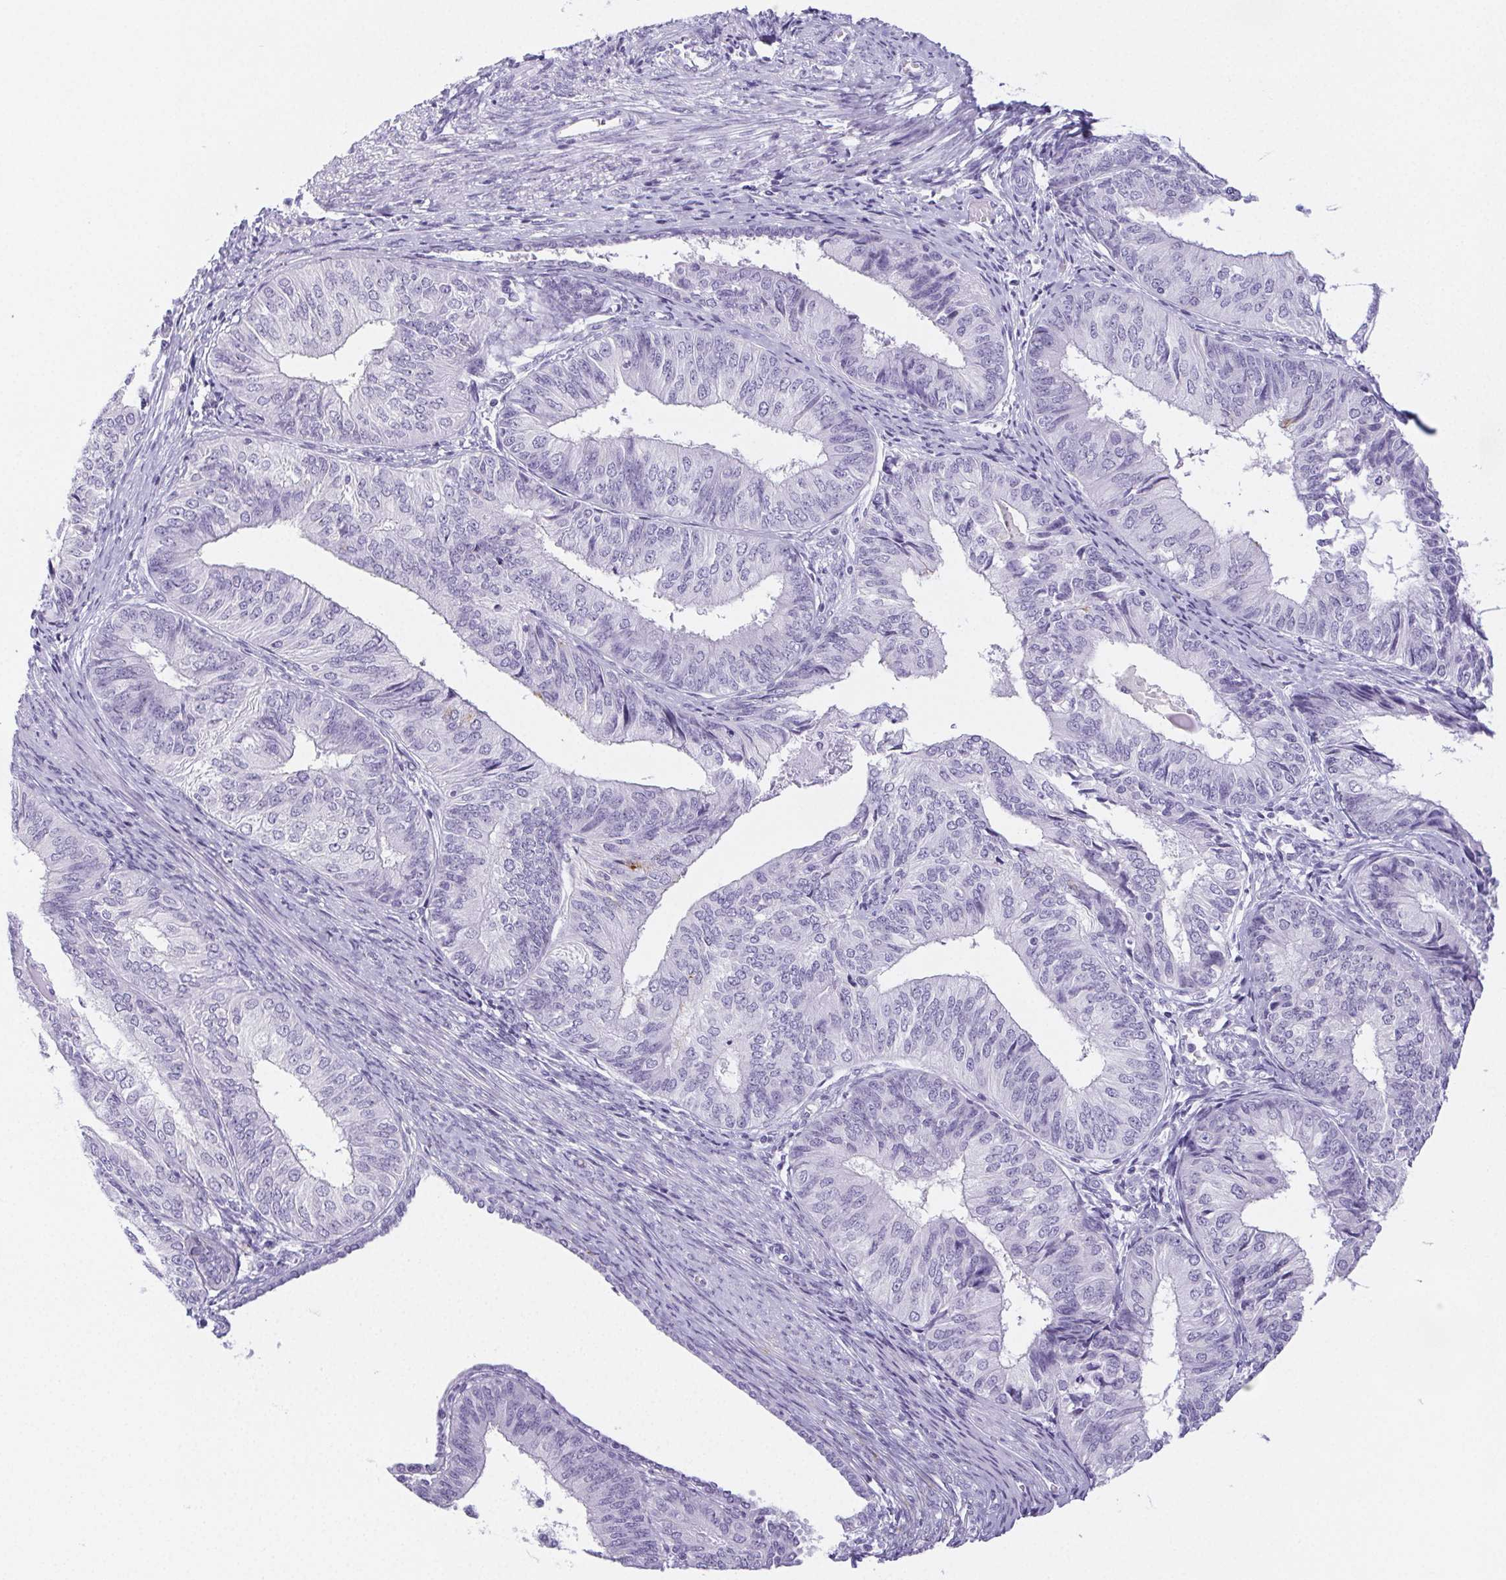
{"staining": {"intensity": "negative", "quantity": "none", "location": "none"}, "tissue": "endometrial cancer", "cell_type": "Tumor cells", "image_type": "cancer", "snomed": [{"axis": "morphology", "description": "Adenocarcinoma, NOS"}, {"axis": "topography", "description": "Endometrium"}], "caption": "Immunohistochemical staining of endometrial cancer (adenocarcinoma) displays no significant staining in tumor cells.", "gene": "ST8SIA3", "patient": {"sex": "female", "age": 58}}